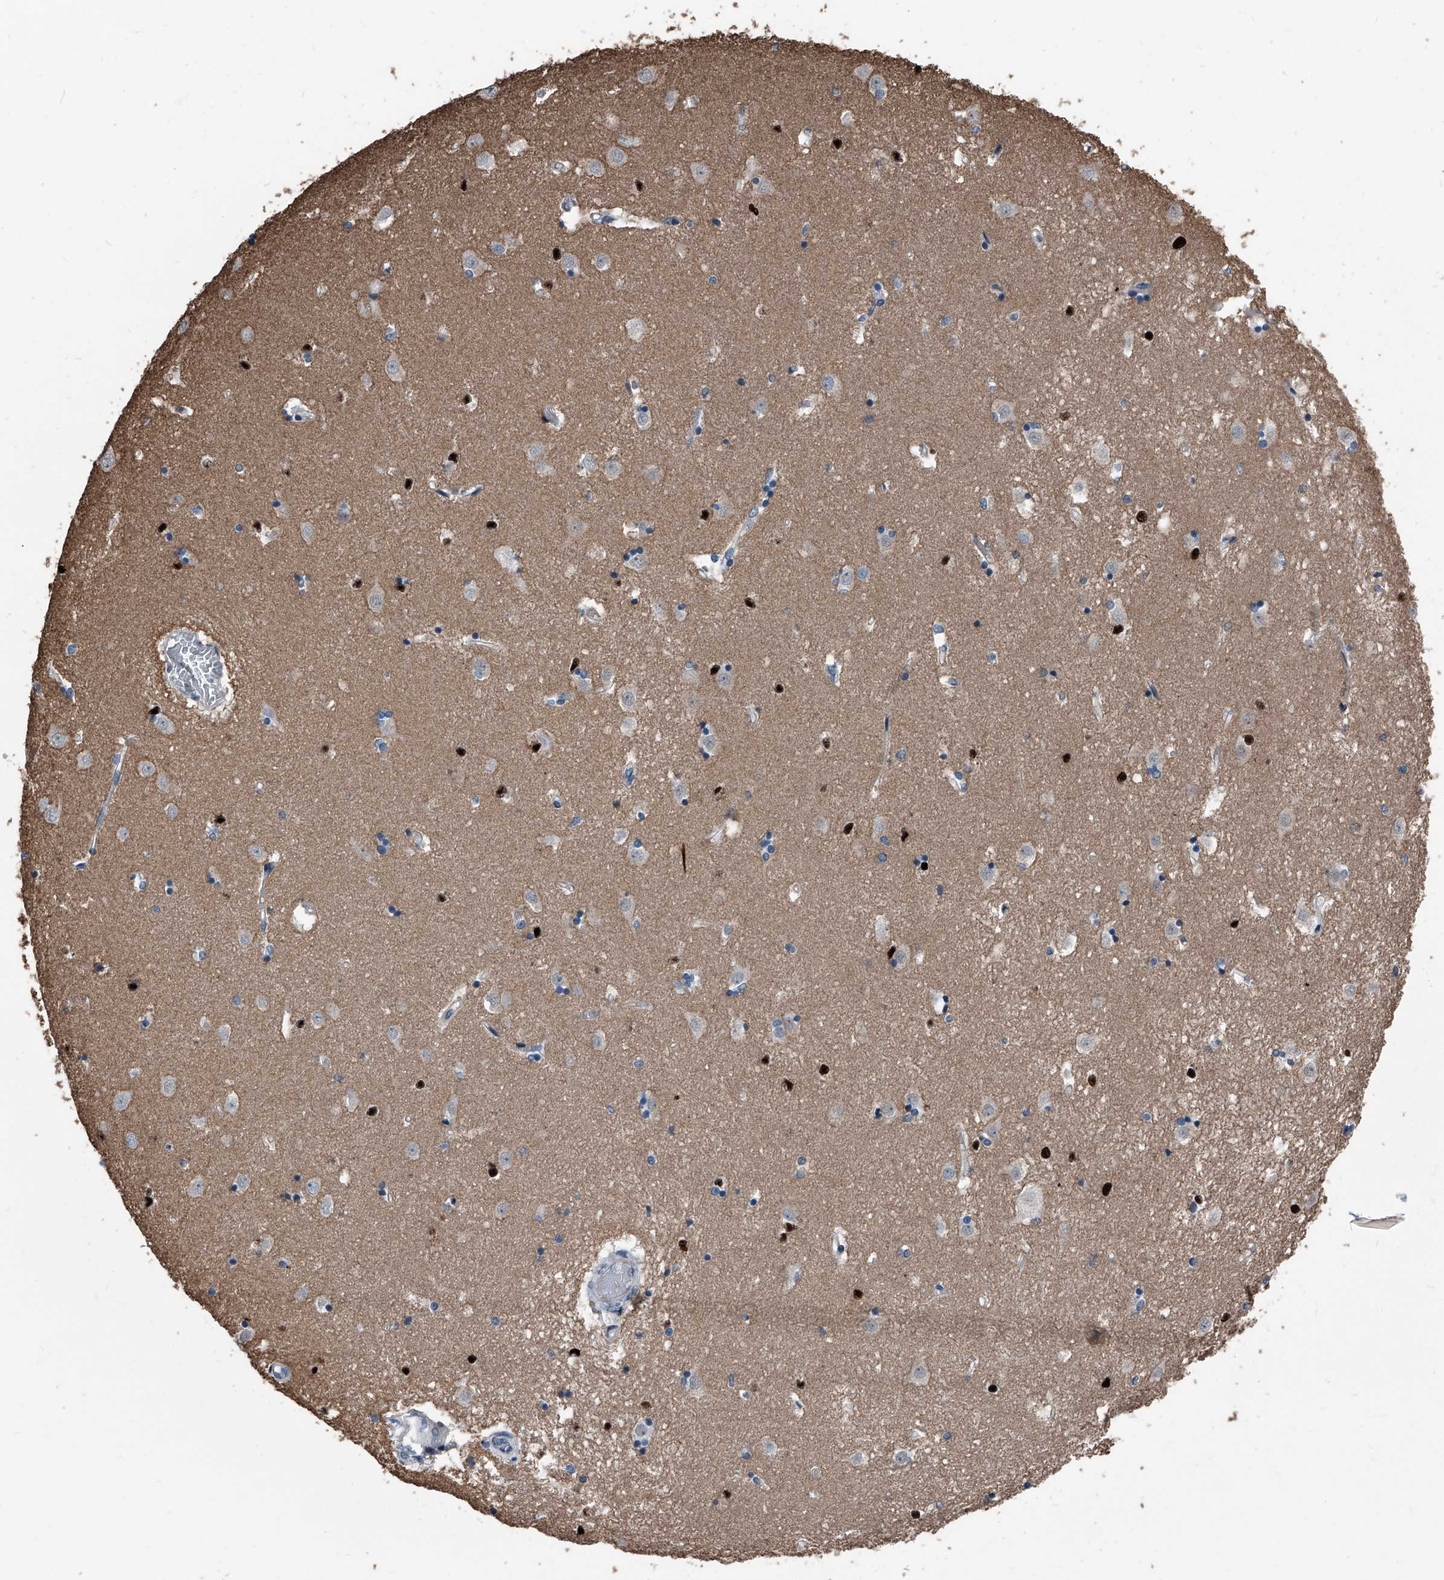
{"staining": {"intensity": "strong", "quantity": "25%-75%", "location": "nuclear"}, "tissue": "caudate", "cell_type": "Glial cells", "image_type": "normal", "snomed": [{"axis": "morphology", "description": "Normal tissue, NOS"}, {"axis": "topography", "description": "Lateral ventricle wall"}], "caption": "Protein positivity by immunohistochemistry displays strong nuclear staining in about 25%-75% of glial cells in benign caudate. (DAB (3,3'-diaminobenzidine) IHC with brightfield microscopy, high magnification).", "gene": "MEN1", "patient": {"sex": "male", "age": 45}}